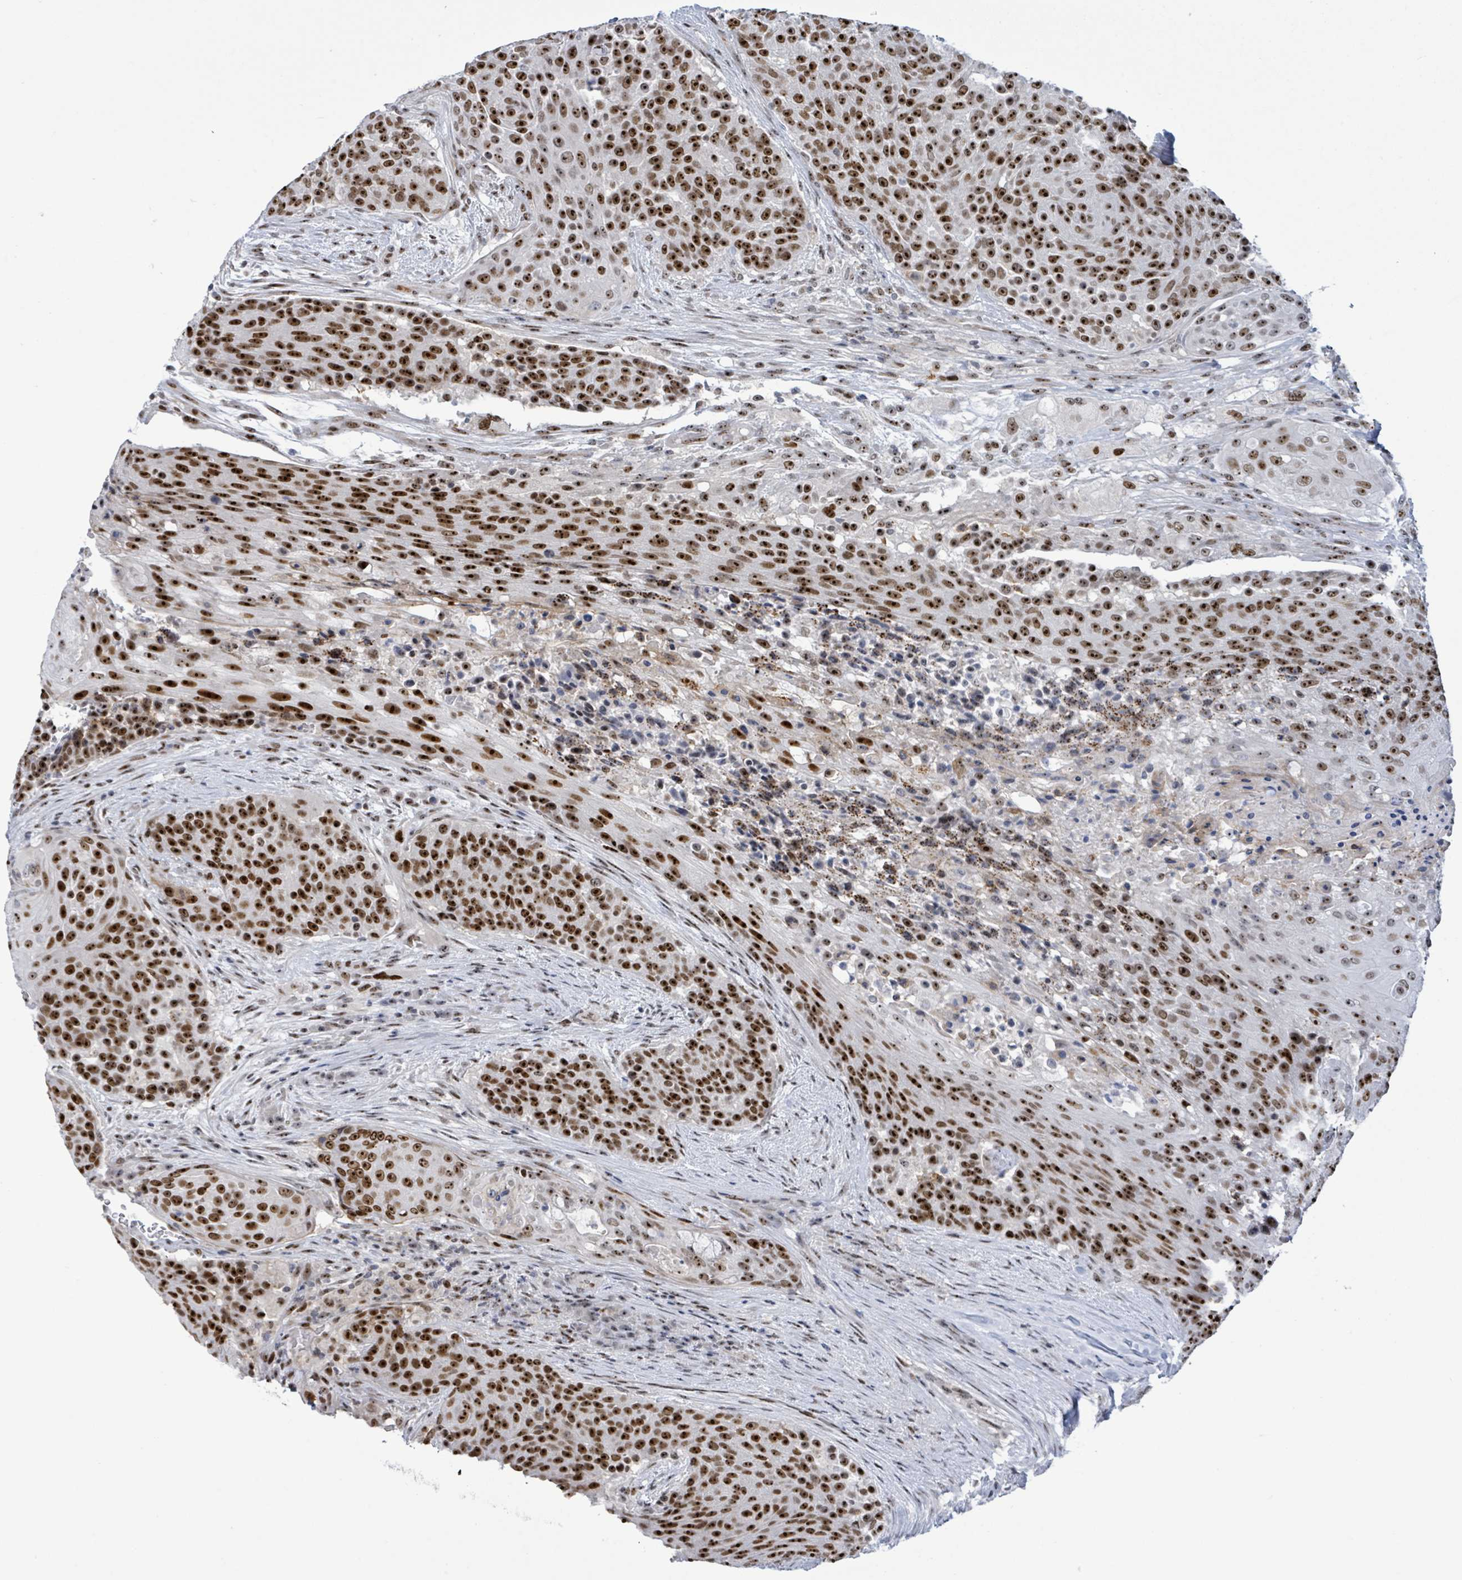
{"staining": {"intensity": "strong", "quantity": ">75%", "location": "nuclear"}, "tissue": "urothelial cancer", "cell_type": "Tumor cells", "image_type": "cancer", "snomed": [{"axis": "morphology", "description": "Urothelial carcinoma, High grade"}, {"axis": "topography", "description": "Urinary bladder"}], "caption": "The micrograph exhibits staining of urothelial carcinoma (high-grade), revealing strong nuclear protein staining (brown color) within tumor cells.", "gene": "RRN3", "patient": {"sex": "female", "age": 63}}